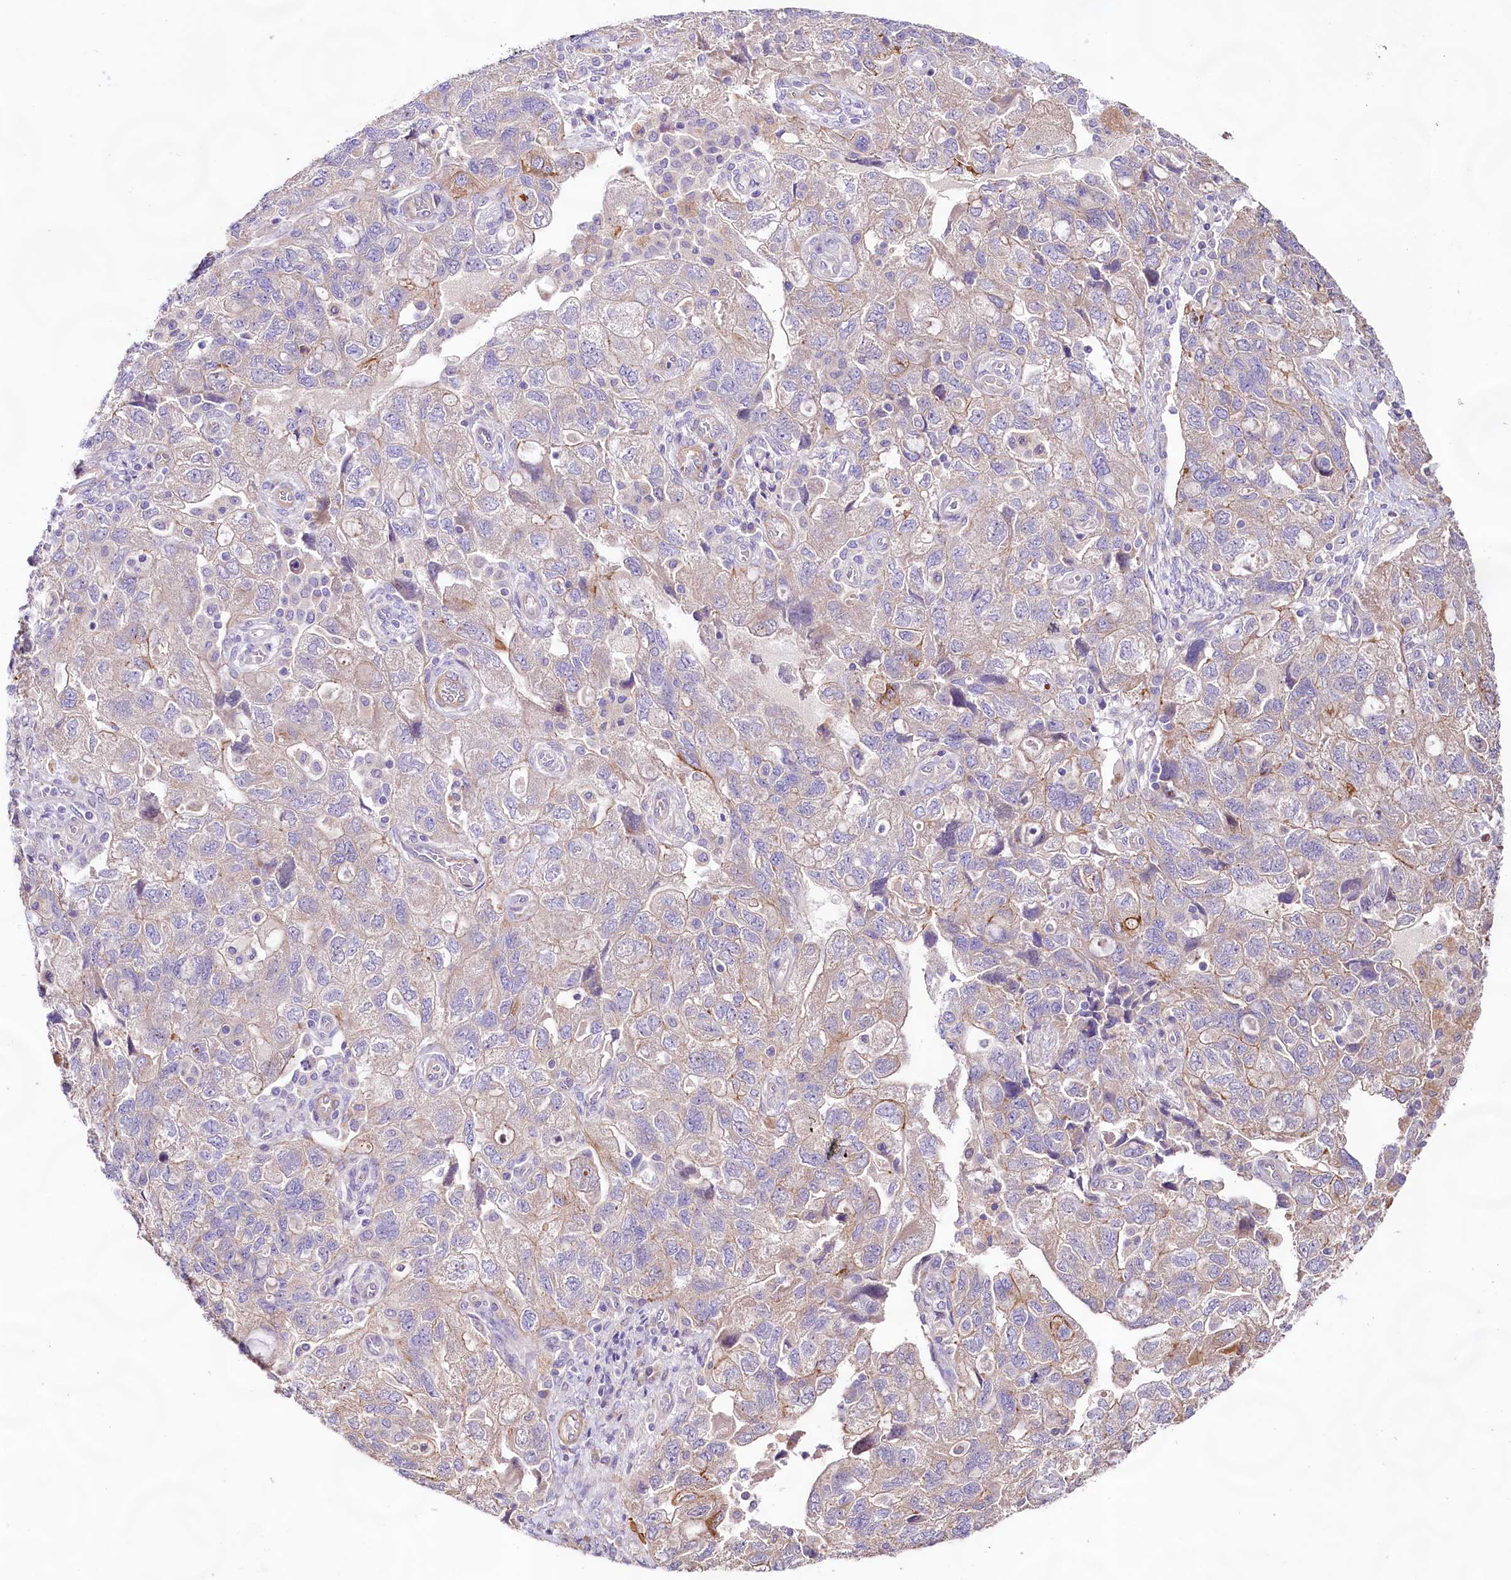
{"staining": {"intensity": "negative", "quantity": "none", "location": "none"}, "tissue": "ovarian cancer", "cell_type": "Tumor cells", "image_type": "cancer", "snomed": [{"axis": "morphology", "description": "Carcinoma, NOS"}, {"axis": "morphology", "description": "Cystadenocarcinoma, serous, NOS"}, {"axis": "topography", "description": "Ovary"}], "caption": "Tumor cells show no significant protein staining in carcinoma (ovarian).", "gene": "VPS11", "patient": {"sex": "female", "age": 69}}